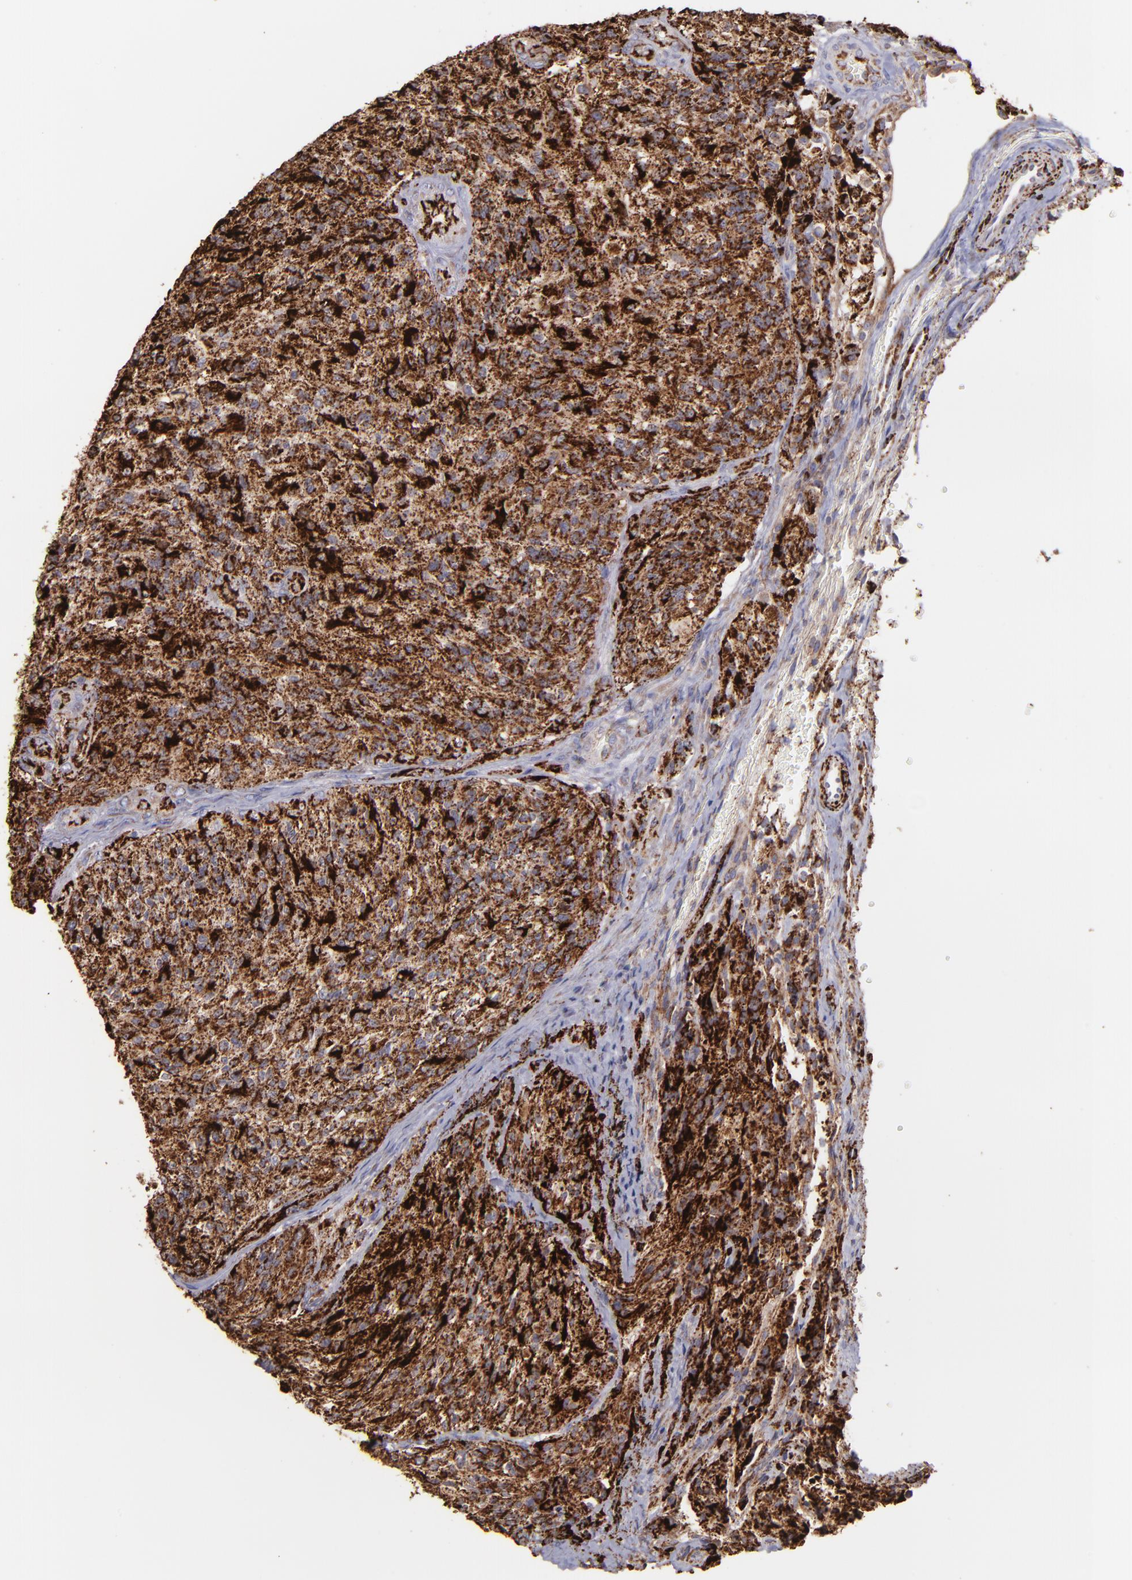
{"staining": {"intensity": "strong", "quantity": ">75%", "location": "cytoplasmic/membranous"}, "tissue": "glioma", "cell_type": "Tumor cells", "image_type": "cancer", "snomed": [{"axis": "morphology", "description": "Normal tissue, NOS"}, {"axis": "morphology", "description": "Glioma, malignant, High grade"}, {"axis": "topography", "description": "Cerebral cortex"}], "caption": "Immunohistochemical staining of malignant glioma (high-grade) displays high levels of strong cytoplasmic/membranous positivity in about >75% of tumor cells. (DAB IHC with brightfield microscopy, high magnification).", "gene": "MAOB", "patient": {"sex": "male", "age": 56}}